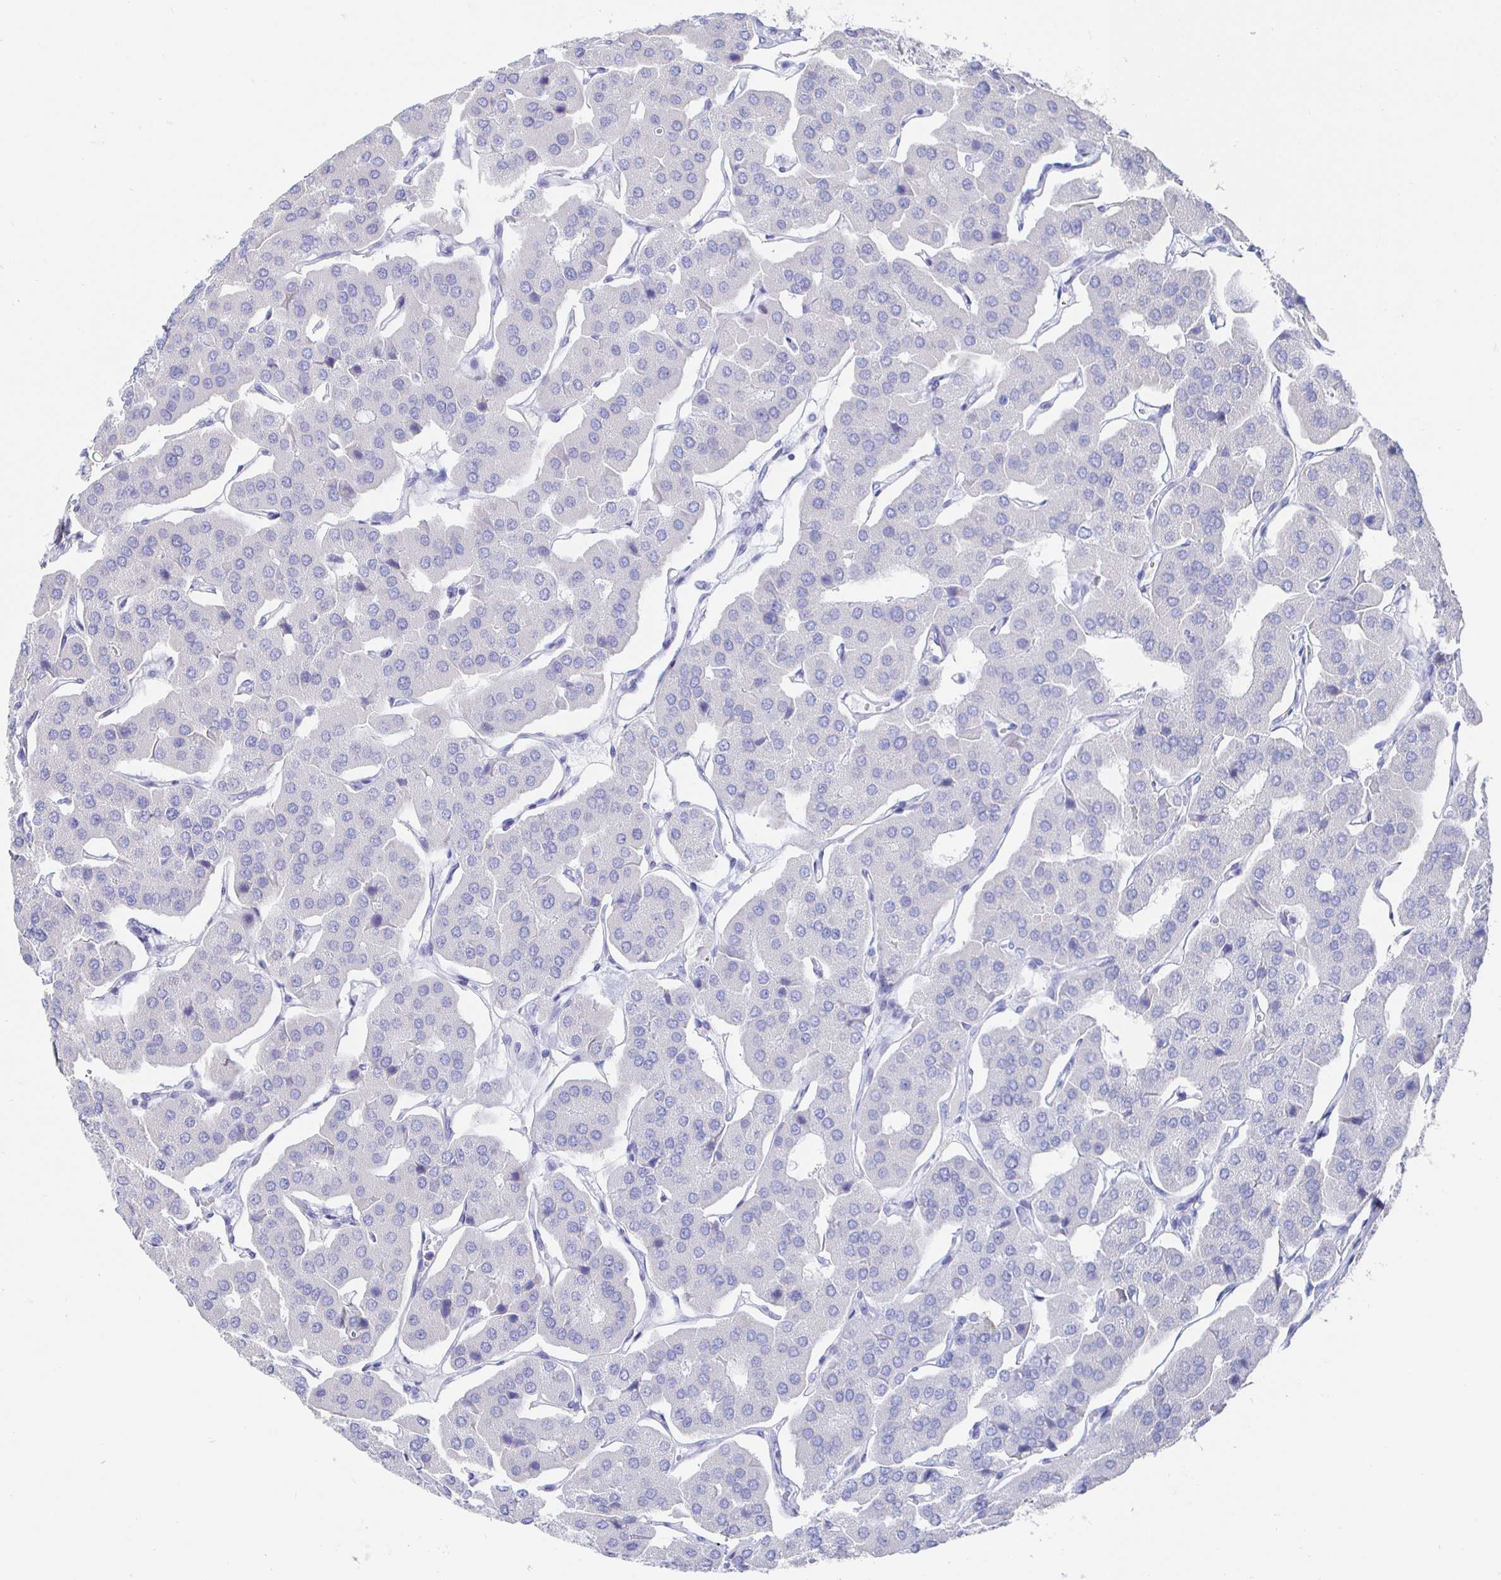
{"staining": {"intensity": "negative", "quantity": "none", "location": "none"}, "tissue": "parathyroid gland", "cell_type": "Glandular cells", "image_type": "normal", "snomed": [{"axis": "morphology", "description": "Normal tissue, NOS"}, {"axis": "morphology", "description": "Adenoma, NOS"}, {"axis": "topography", "description": "Parathyroid gland"}], "caption": "Immunohistochemistry (IHC) of unremarkable human parathyroid gland reveals no staining in glandular cells.", "gene": "CLCA1", "patient": {"sex": "female", "age": 86}}